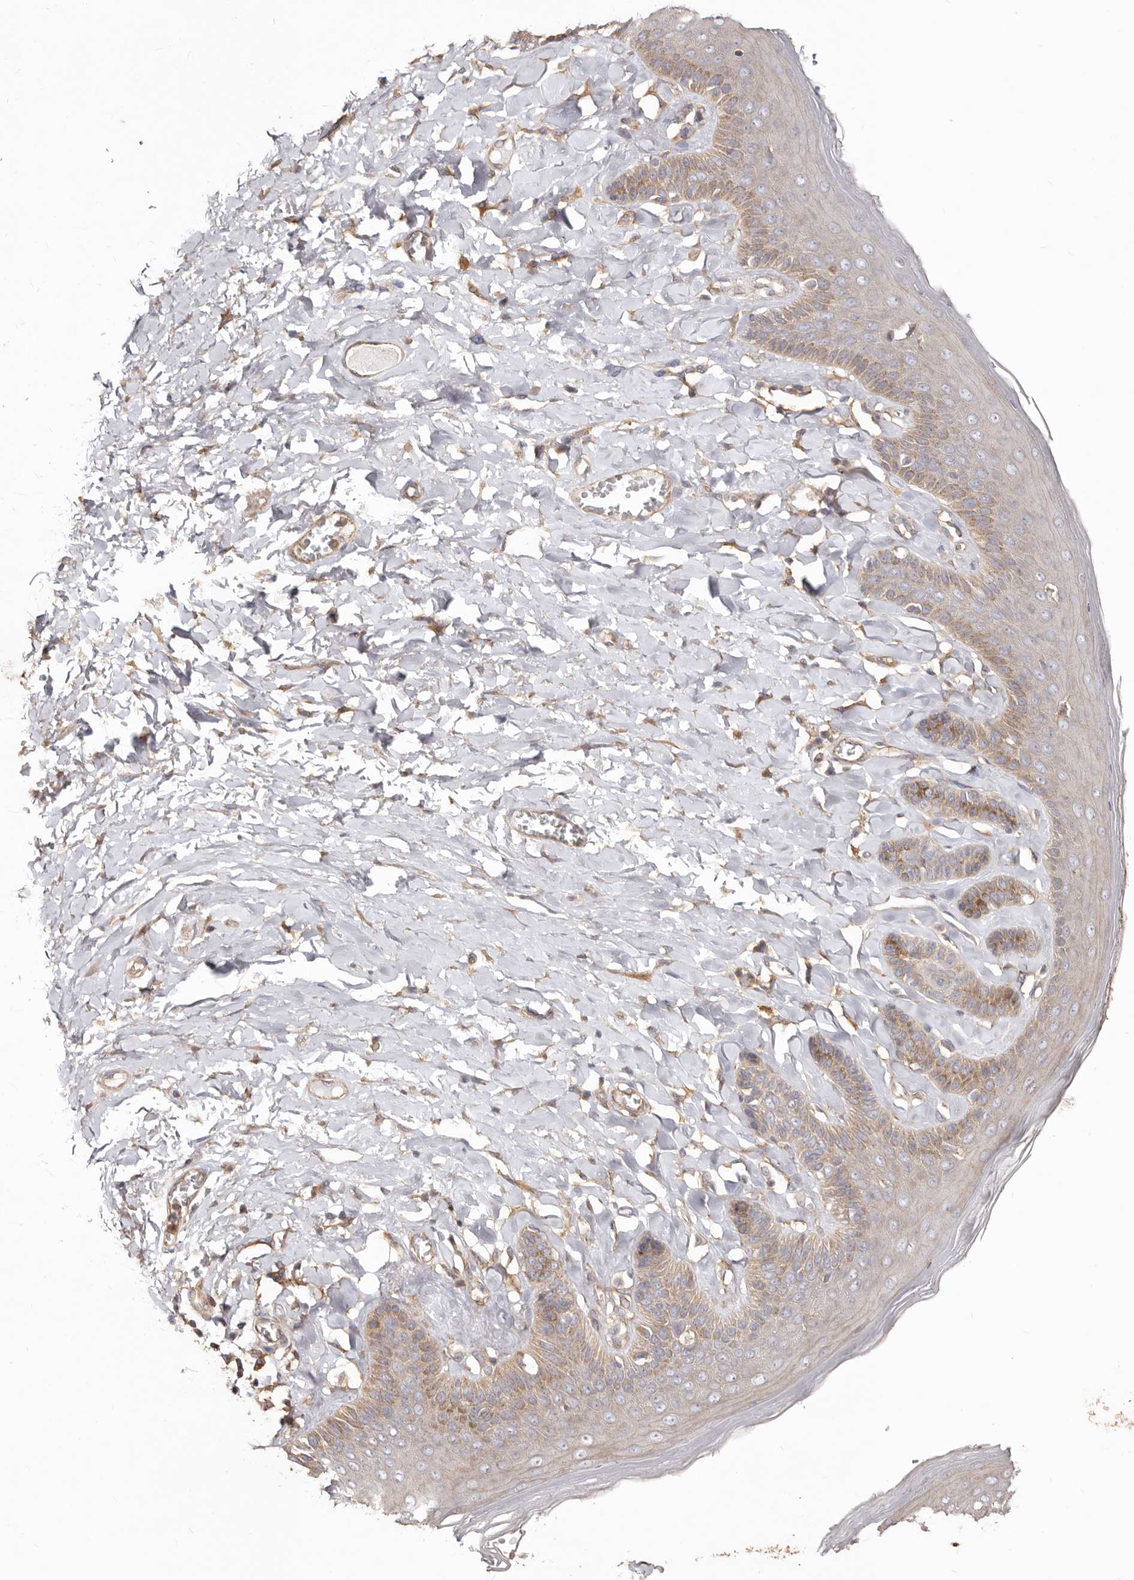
{"staining": {"intensity": "moderate", "quantity": "25%-75%", "location": "cytoplasmic/membranous"}, "tissue": "skin", "cell_type": "Epidermal cells", "image_type": "normal", "snomed": [{"axis": "morphology", "description": "Normal tissue, NOS"}, {"axis": "topography", "description": "Anal"}], "caption": "Skin stained with immunohistochemistry (IHC) demonstrates moderate cytoplasmic/membranous staining in approximately 25%-75% of epidermal cells.", "gene": "LRRC25", "patient": {"sex": "male", "age": 69}}